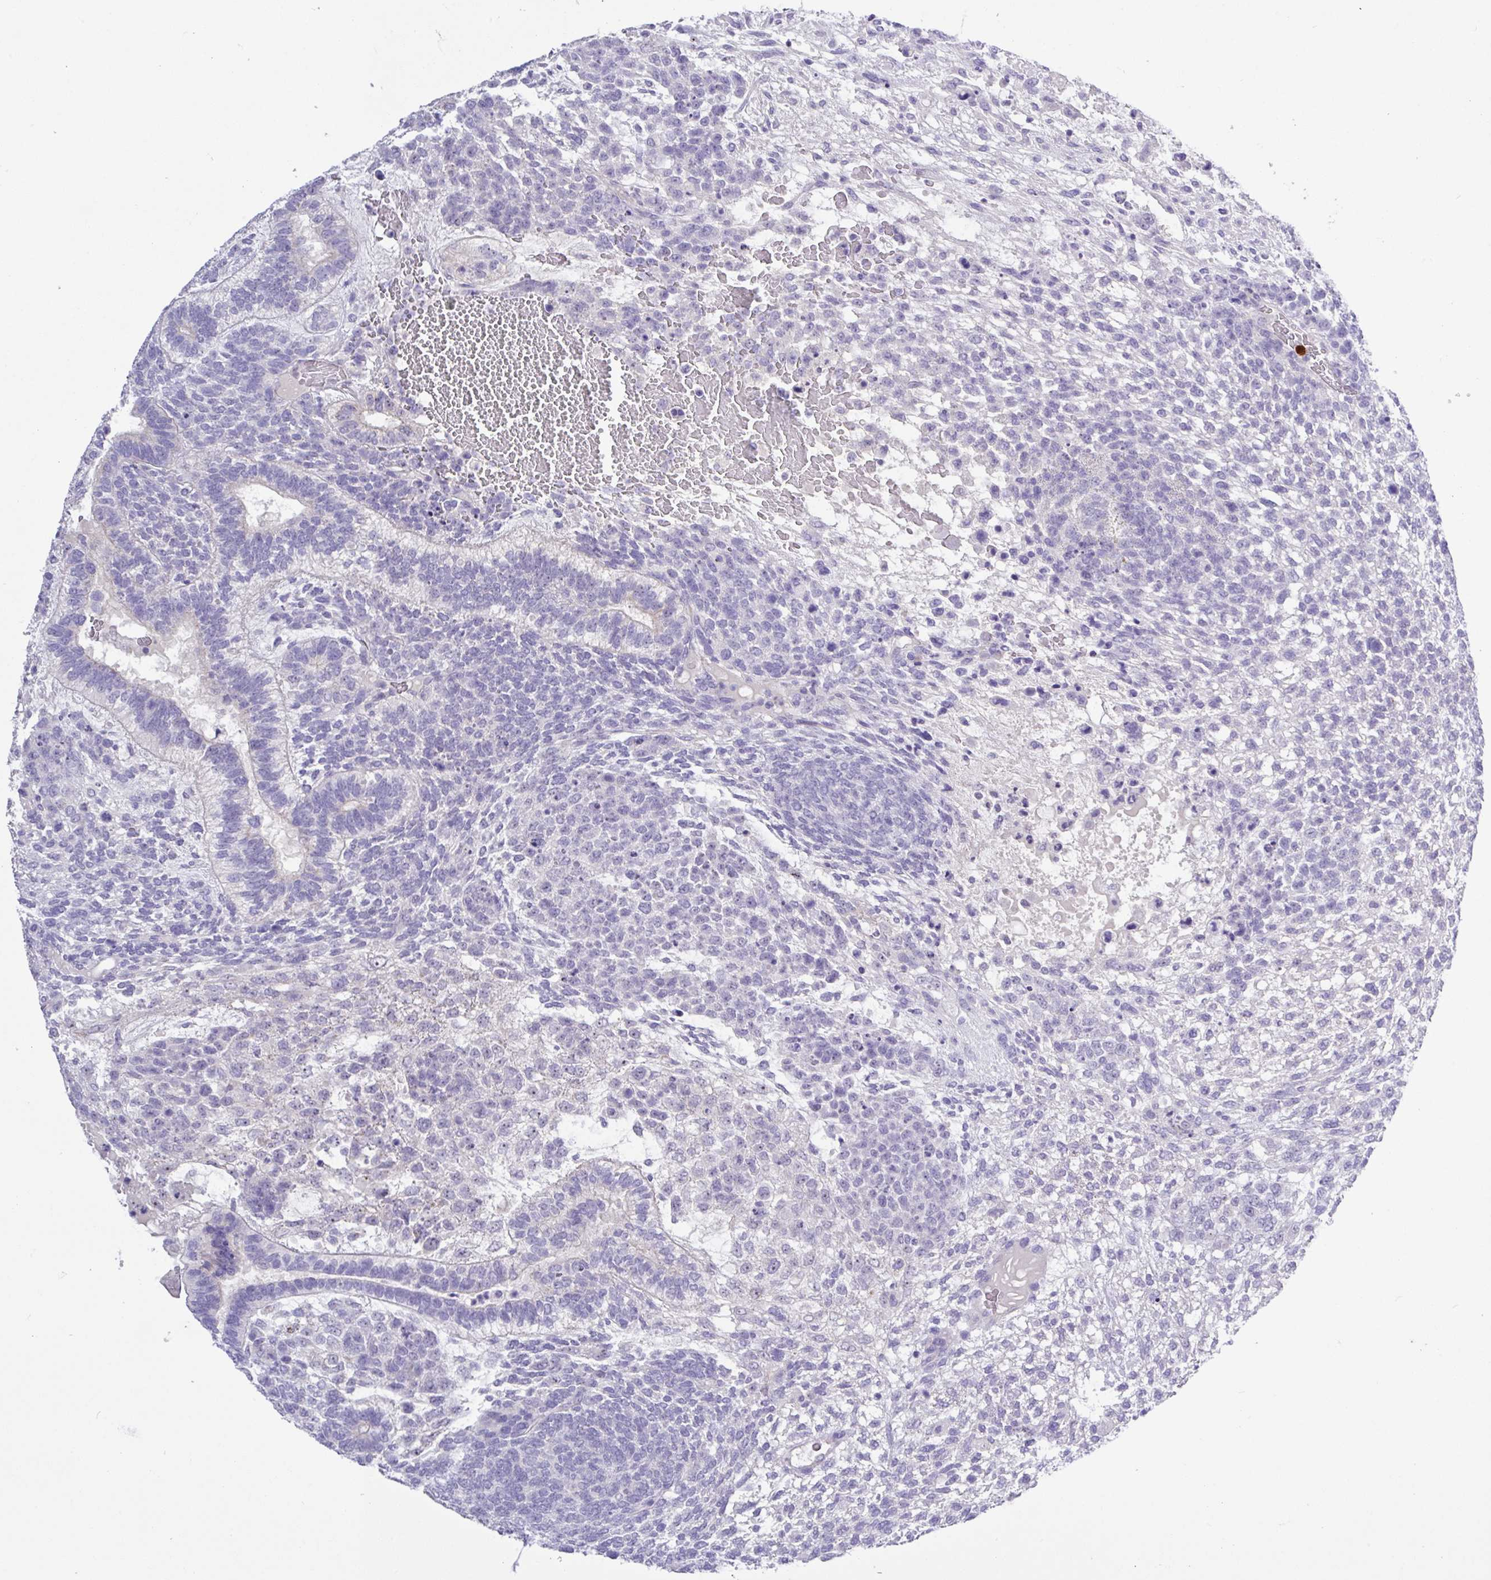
{"staining": {"intensity": "negative", "quantity": "none", "location": "none"}, "tissue": "testis cancer", "cell_type": "Tumor cells", "image_type": "cancer", "snomed": [{"axis": "morphology", "description": "Carcinoma, Embryonal, NOS"}, {"axis": "topography", "description": "Testis"}], "caption": "Tumor cells show no significant protein staining in testis cancer (embryonal carcinoma). (DAB (3,3'-diaminobenzidine) IHC visualized using brightfield microscopy, high magnification).", "gene": "MRM2", "patient": {"sex": "male", "age": 23}}